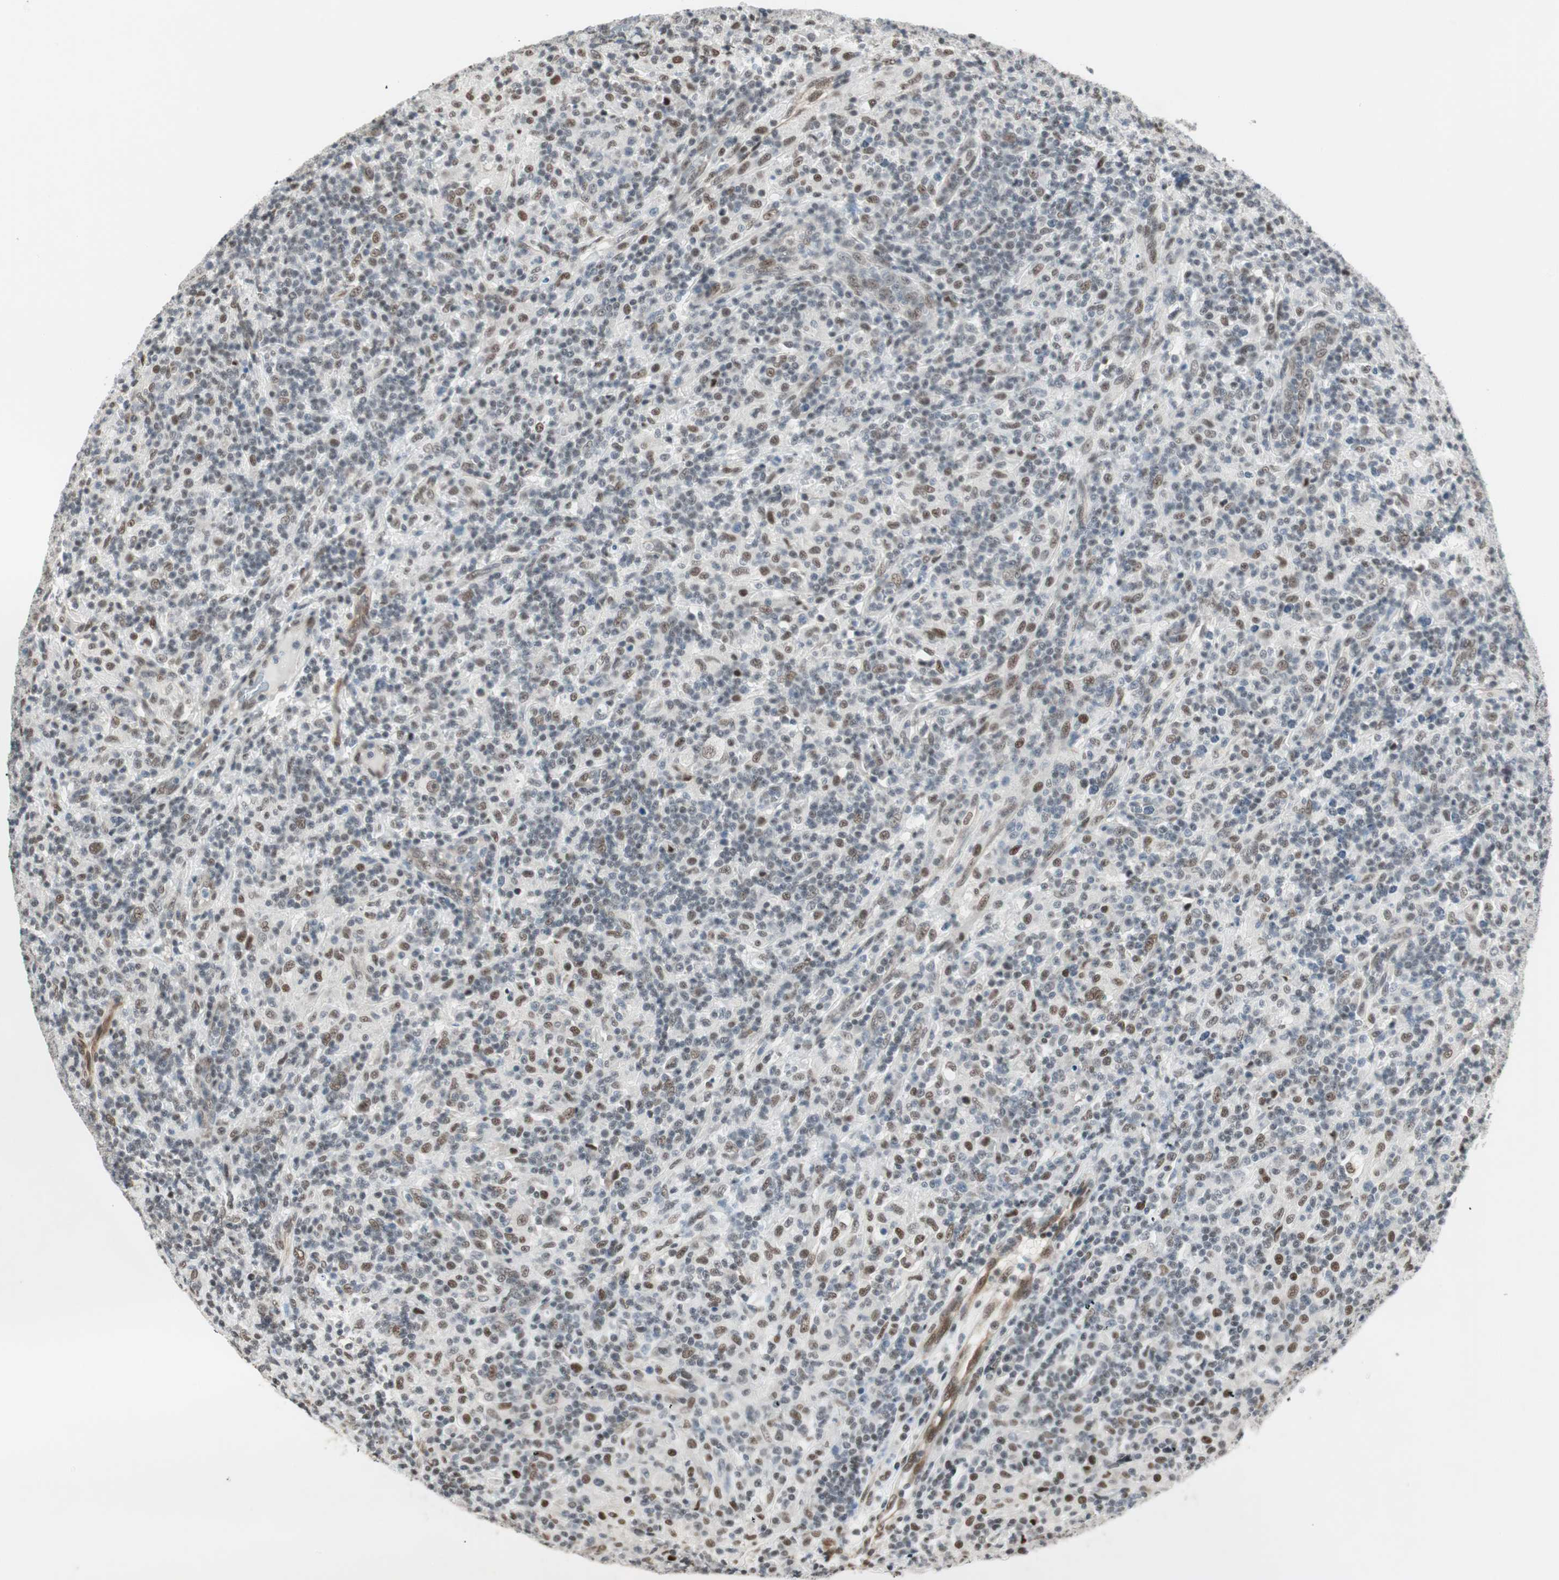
{"staining": {"intensity": "moderate", "quantity": ">75%", "location": "nuclear"}, "tissue": "lymphoma", "cell_type": "Tumor cells", "image_type": "cancer", "snomed": [{"axis": "morphology", "description": "Hodgkin's disease, NOS"}, {"axis": "topography", "description": "Lymph node"}], "caption": "Tumor cells exhibit moderate nuclear staining in approximately >75% of cells in Hodgkin's disease. The staining is performed using DAB brown chromogen to label protein expression. The nuclei are counter-stained blue using hematoxylin.", "gene": "ZBTB17", "patient": {"sex": "male", "age": 70}}